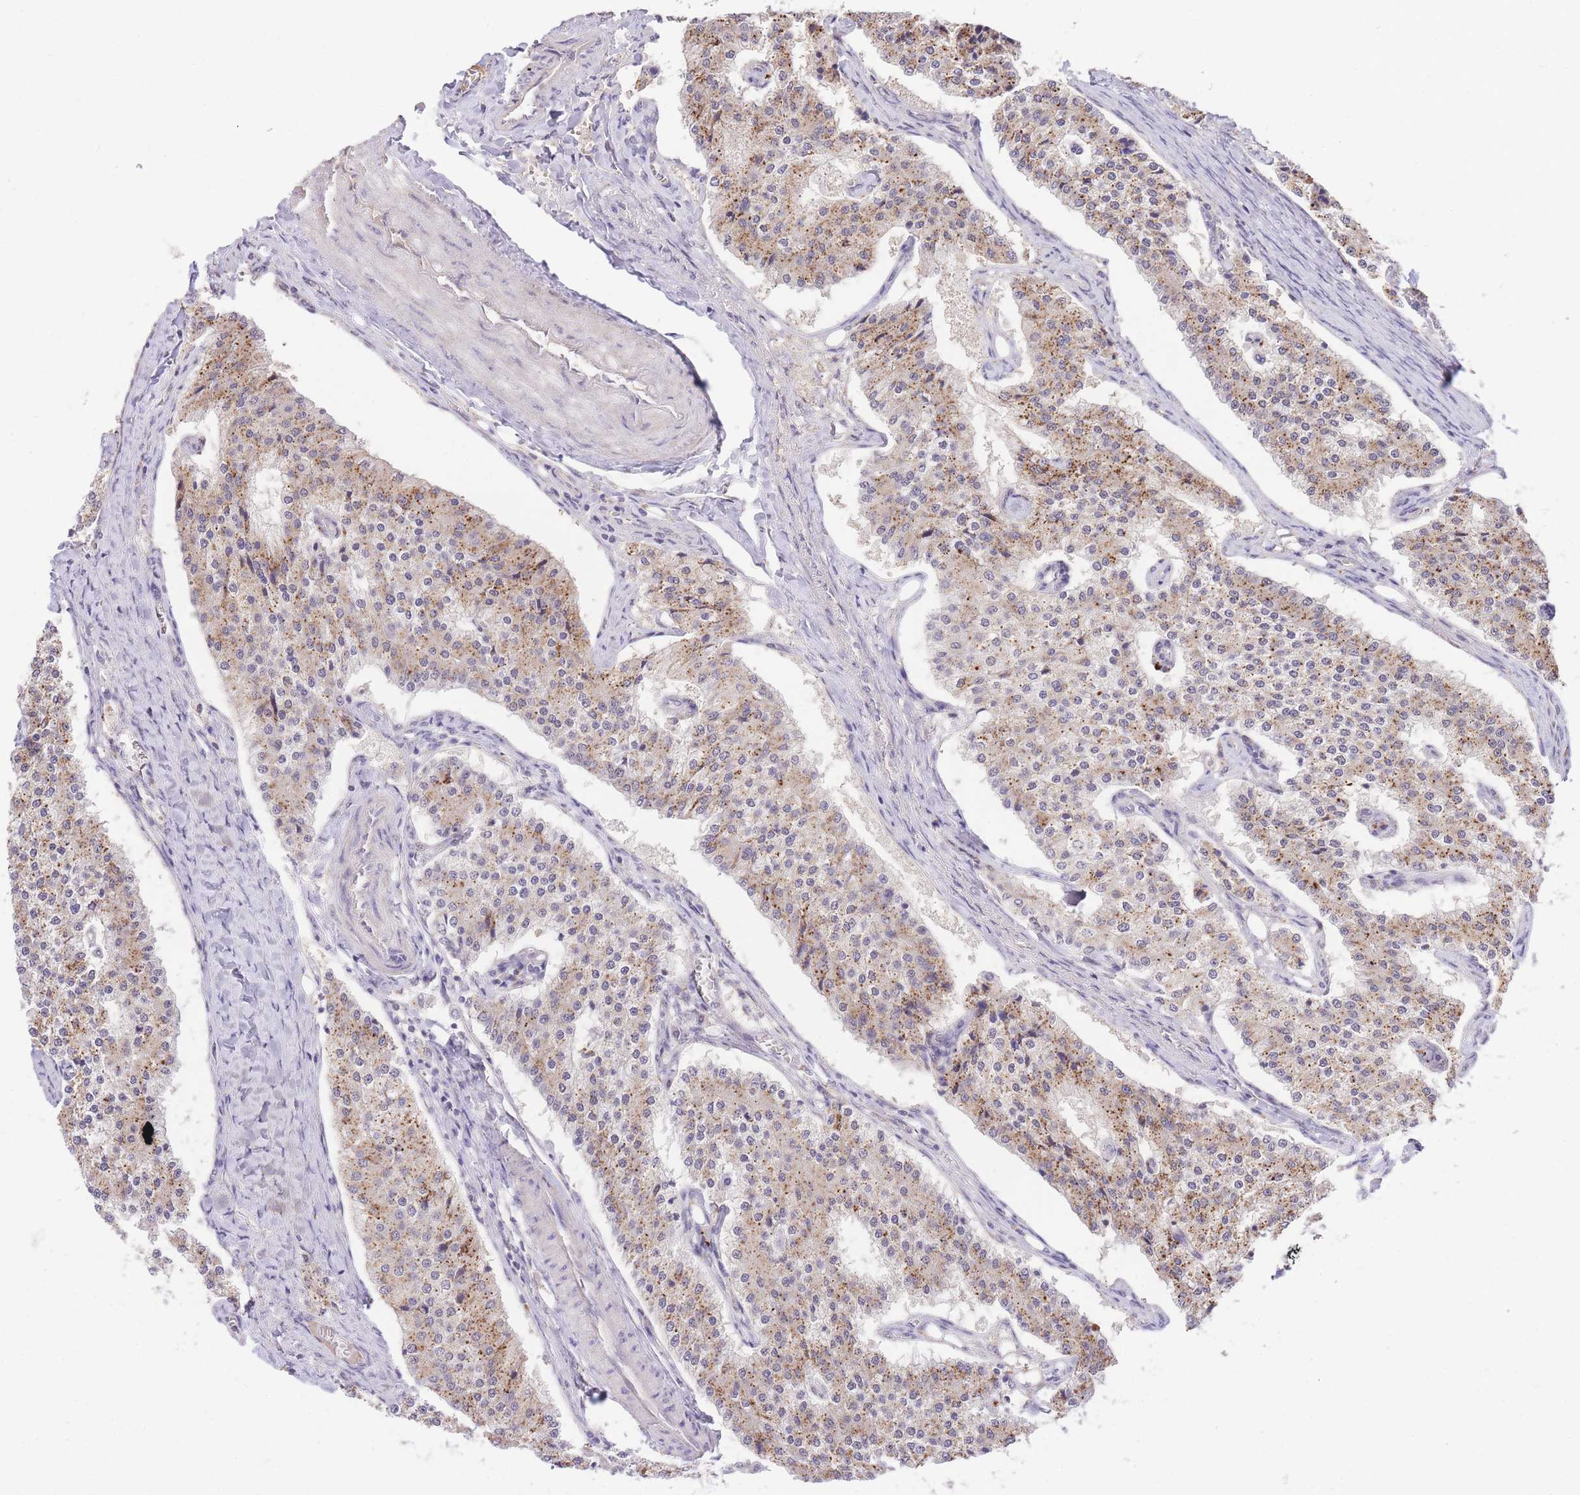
{"staining": {"intensity": "moderate", "quantity": "25%-75%", "location": "cytoplasmic/membranous"}, "tissue": "carcinoid", "cell_type": "Tumor cells", "image_type": "cancer", "snomed": [{"axis": "morphology", "description": "Carcinoid, malignant, NOS"}, {"axis": "topography", "description": "Colon"}], "caption": "There is medium levels of moderate cytoplasmic/membranous staining in tumor cells of malignant carcinoid, as demonstrated by immunohistochemical staining (brown color).", "gene": "UBXN7", "patient": {"sex": "female", "age": 52}}